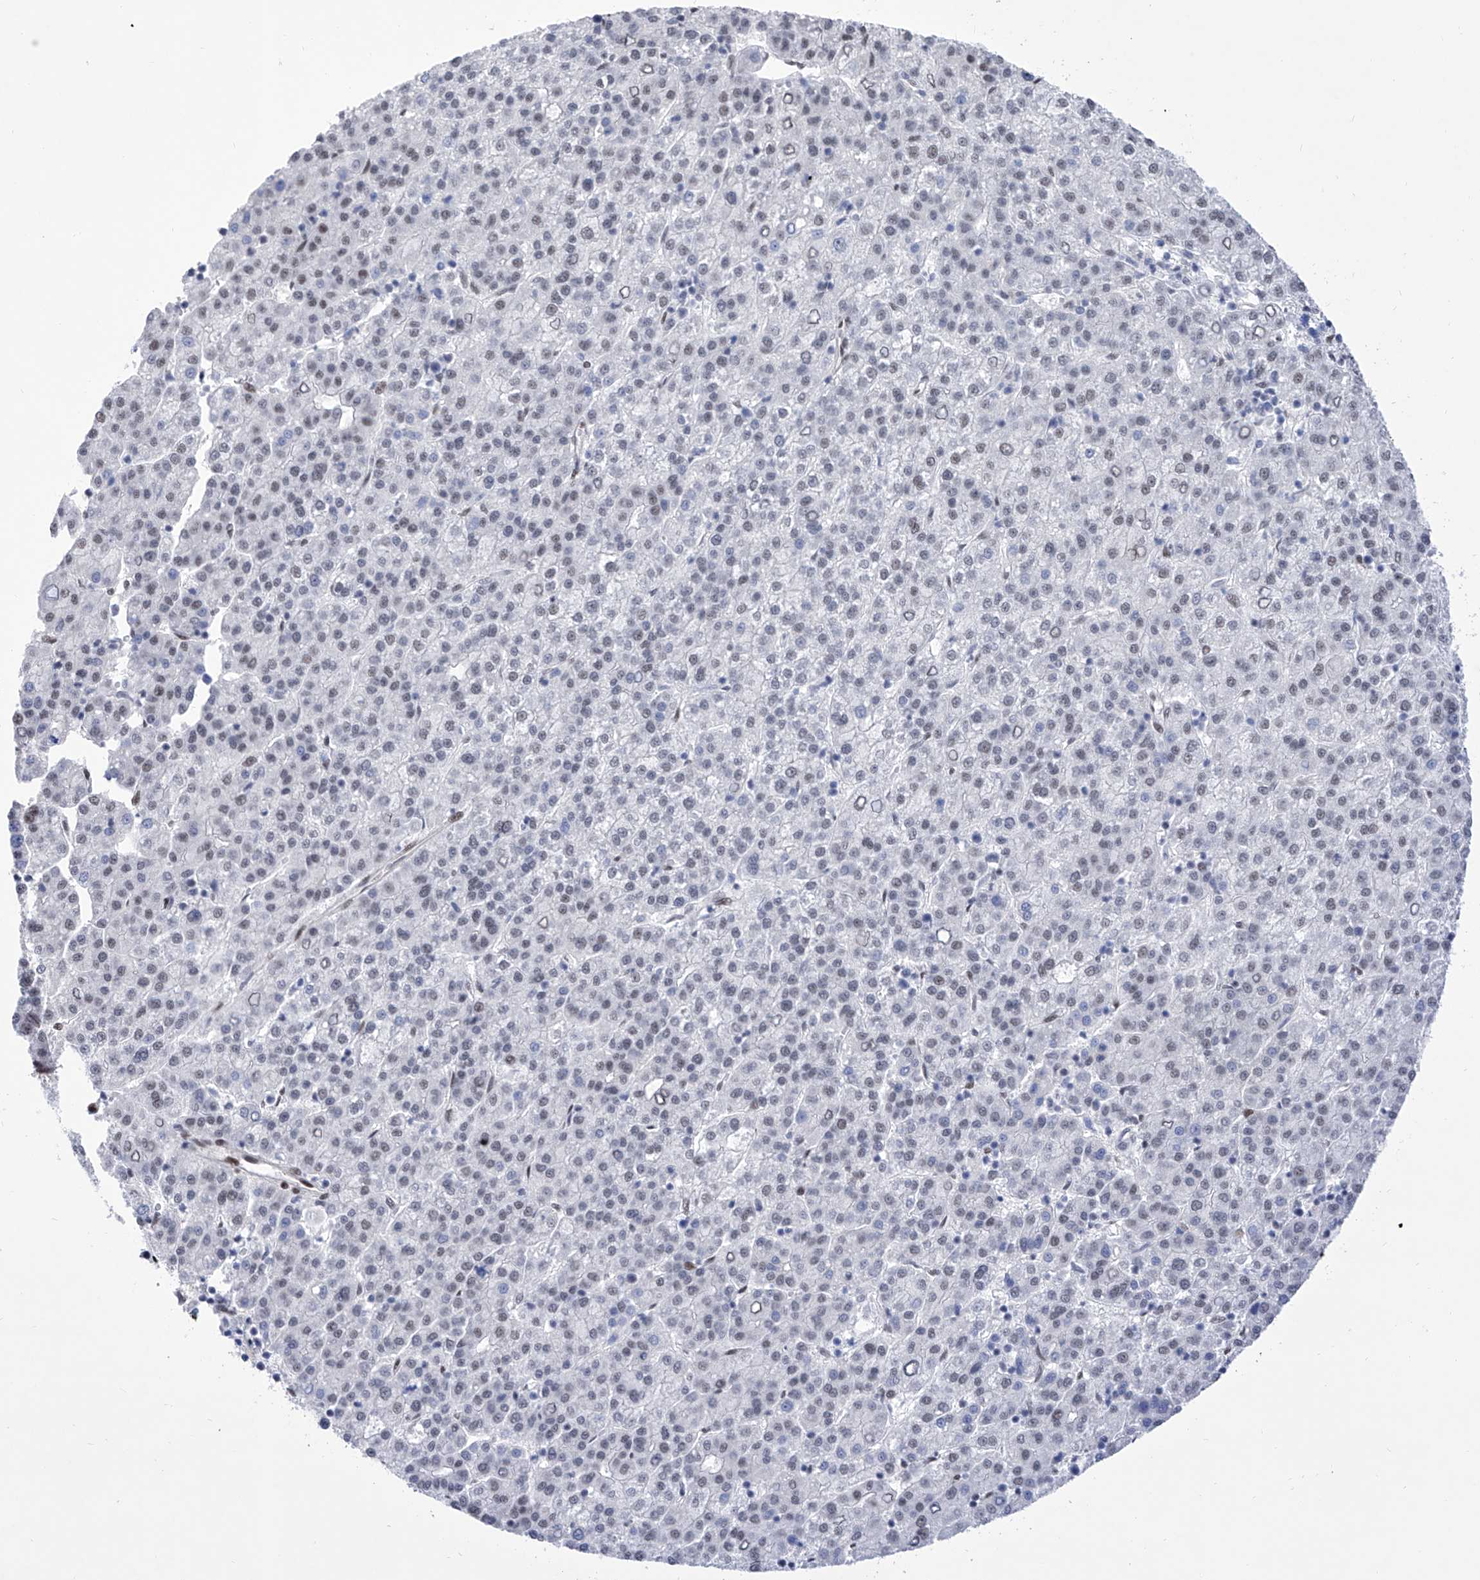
{"staining": {"intensity": "weak", "quantity": "<25%", "location": "nuclear"}, "tissue": "liver cancer", "cell_type": "Tumor cells", "image_type": "cancer", "snomed": [{"axis": "morphology", "description": "Carcinoma, Hepatocellular, NOS"}, {"axis": "topography", "description": "Liver"}], "caption": "The immunohistochemistry photomicrograph has no significant positivity in tumor cells of hepatocellular carcinoma (liver) tissue.", "gene": "ATN1", "patient": {"sex": "female", "age": 58}}